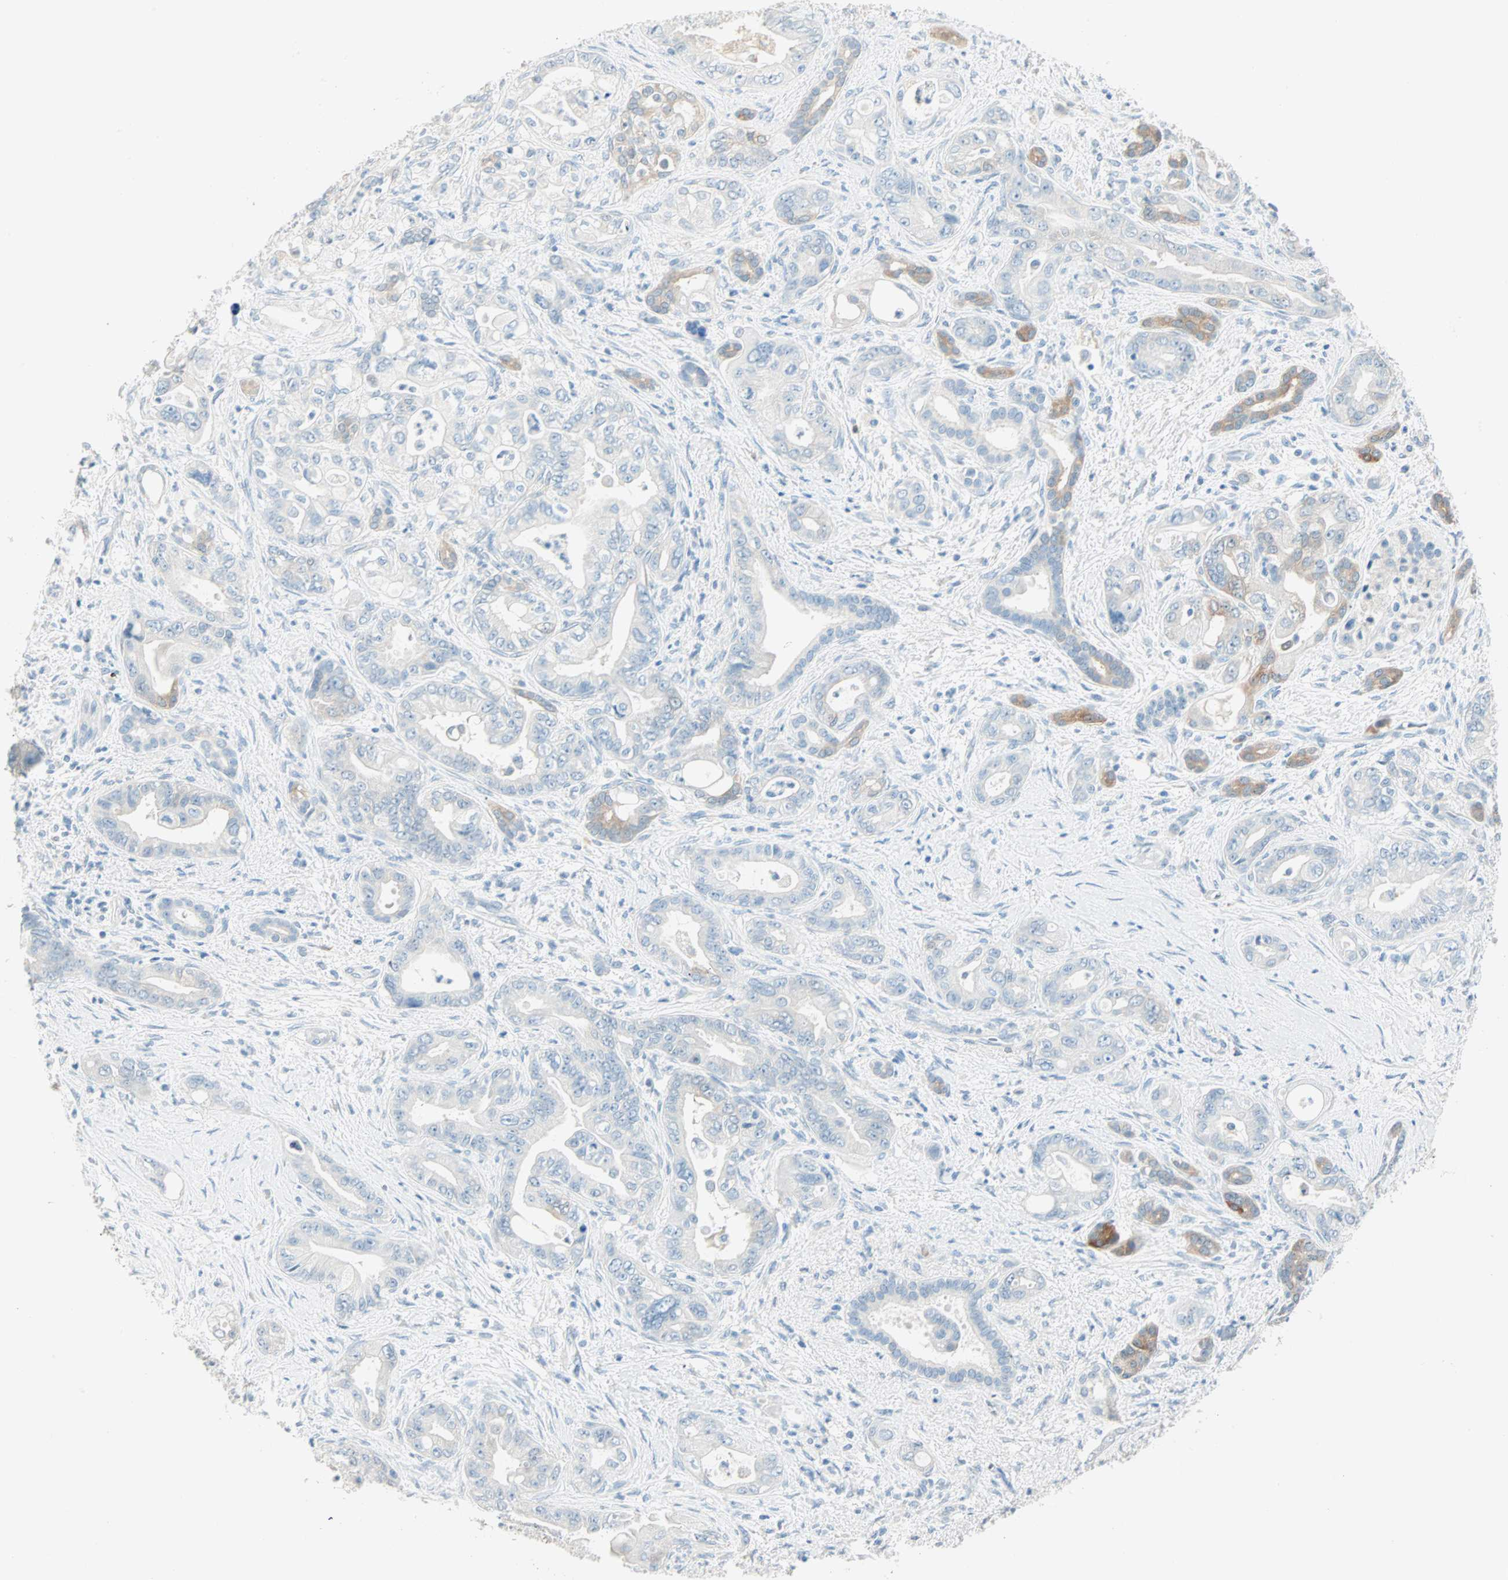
{"staining": {"intensity": "negative", "quantity": "none", "location": "none"}, "tissue": "pancreatic cancer", "cell_type": "Tumor cells", "image_type": "cancer", "snomed": [{"axis": "morphology", "description": "Adenocarcinoma, NOS"}, {"axis": "topography", "description": "Pancreas"}], "caption": "An image of human pancreatic adenocarcinoma is negative for staining in tumor cells. The staining was performed using DAB to visualize the protein expression in brown, while the nuclei were stained in blue with hematoxylin (Magnification: 20x).", "gene": "ATF6", "patient": {"sex": "male", "age": 70}}